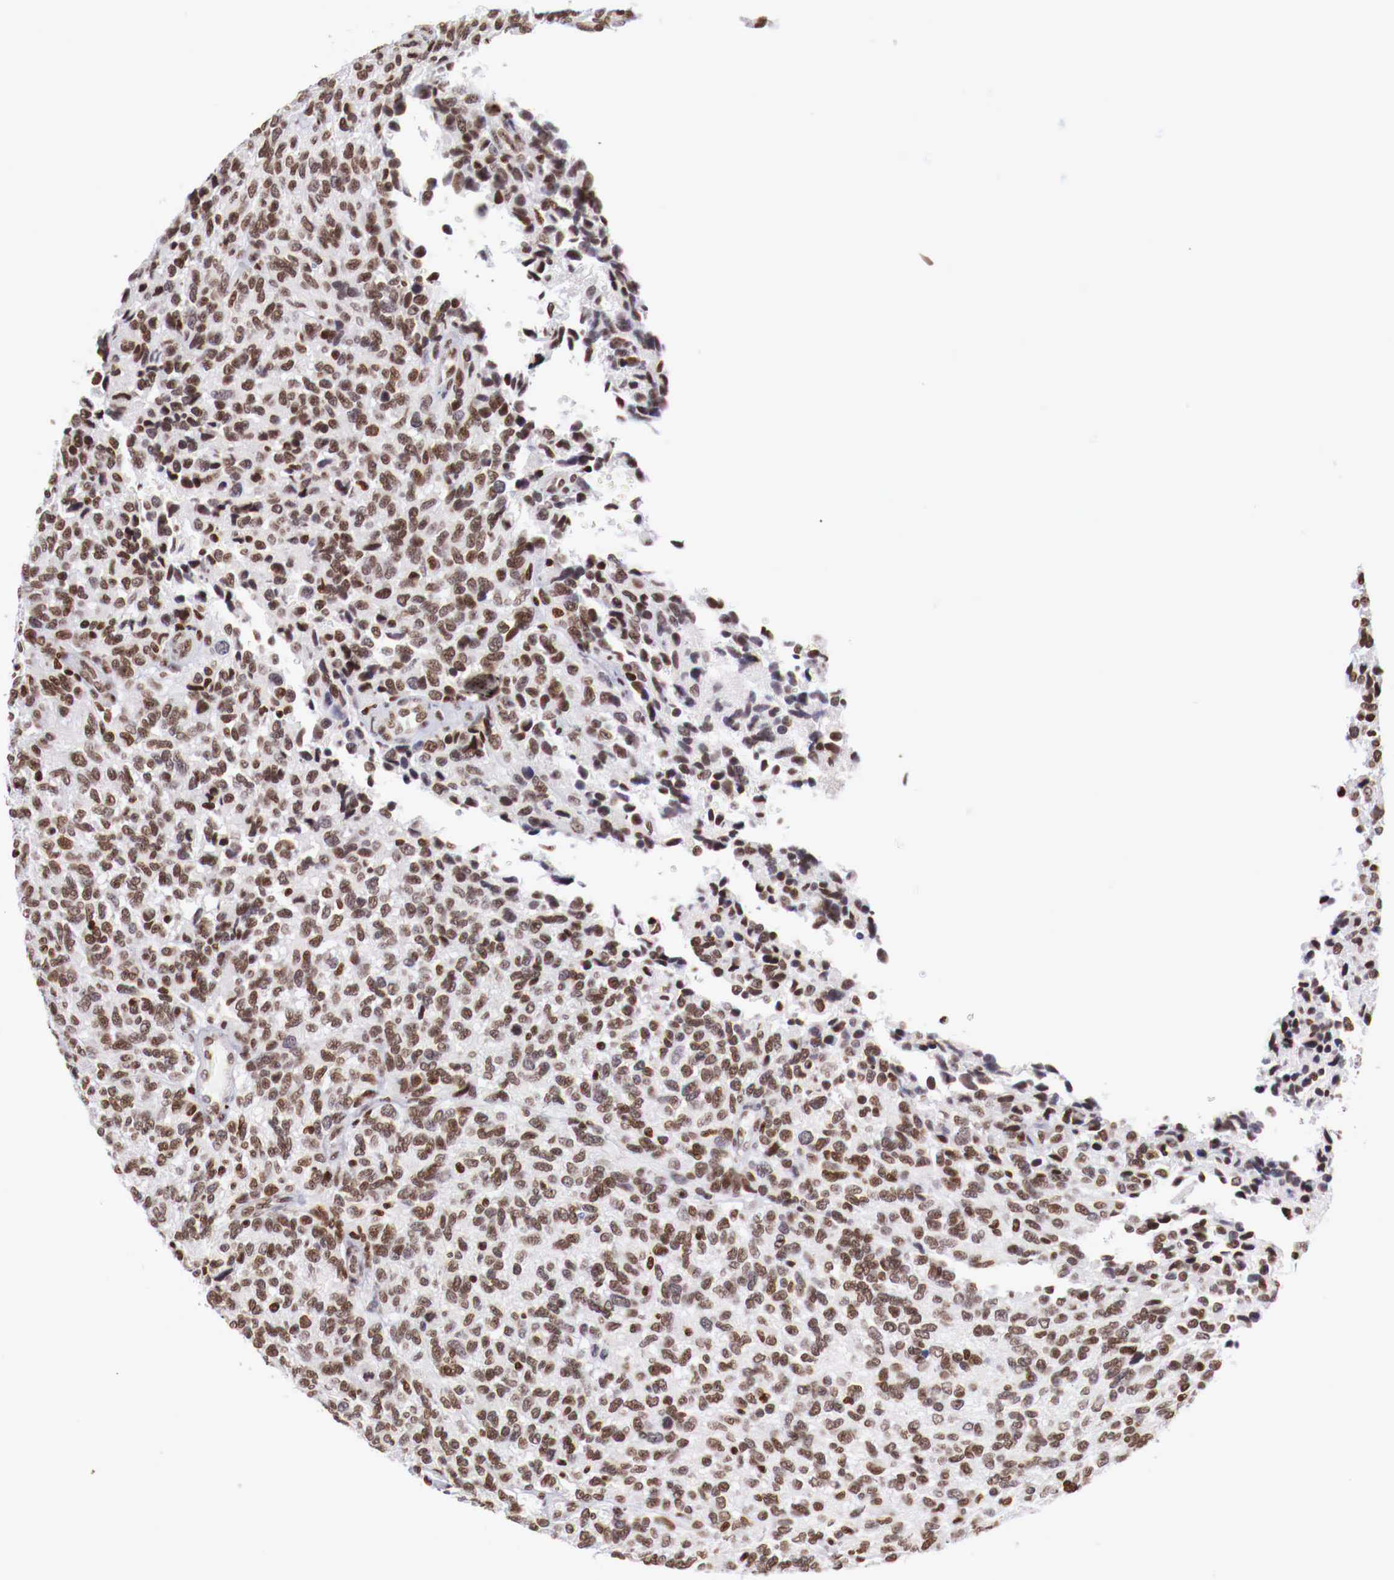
{"staining": {"intensity": "moderate", "quantity": ">75%", "location": "nuclear"}, "tissue": "glioma", "cell_type": "Tumor cells", "image_type": "cancer", "snomed": [{"axis": "morphology", "description": "Glioma, malignant, High grade"}, {"axis": "topography", "description": "Brain"}], "caption": "Protein expression analysis of glioma displays moderate nuclear expression in approximately >75% of tumor cells.", "gene": "MAX", "patient": {"sex": "male", "age": 77}}